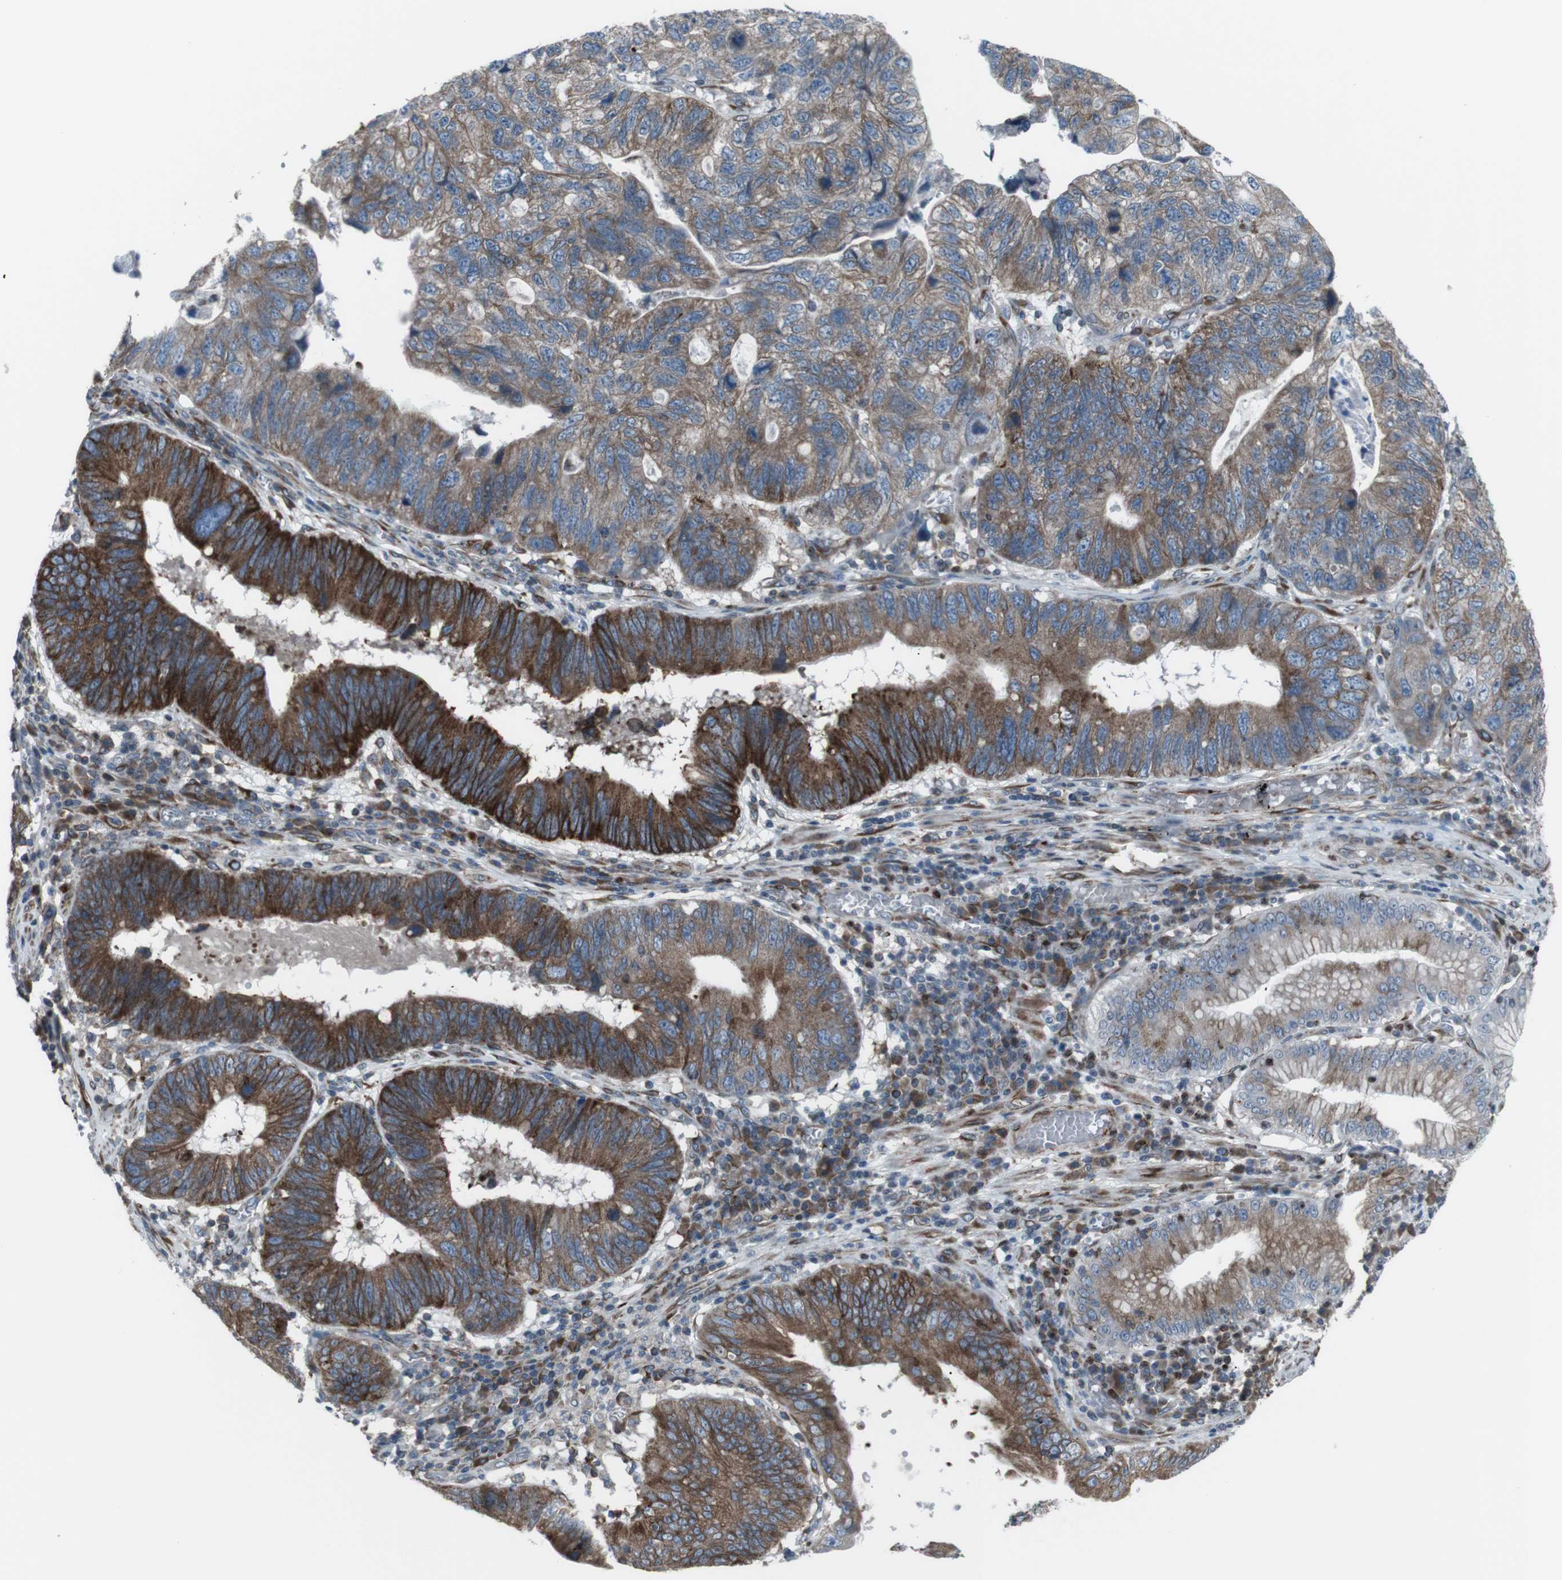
{"staining": {"intensity": "strong", "quantity": ">75%", "location": "cytoplasmic/membranous"}, "tissue": "stomach cancer", "cell_type": "Tumor cells", "image_type": "cancer", "snomed": [{"axis": "morphology", "description": "Adenocarcinoma, NOS"}, {"axis": "topography", "description": "Stomach"}], "caption": "Immunohistochemistry histopathology image of human adenocarcinoma (stomach) stained for a protein (brown), which shows high levels of strong cytoplasmic/membranous staining in about >75% of tumor cells.", "gene": "LNPK", "patient": {"sex": "male", "age": 59}}